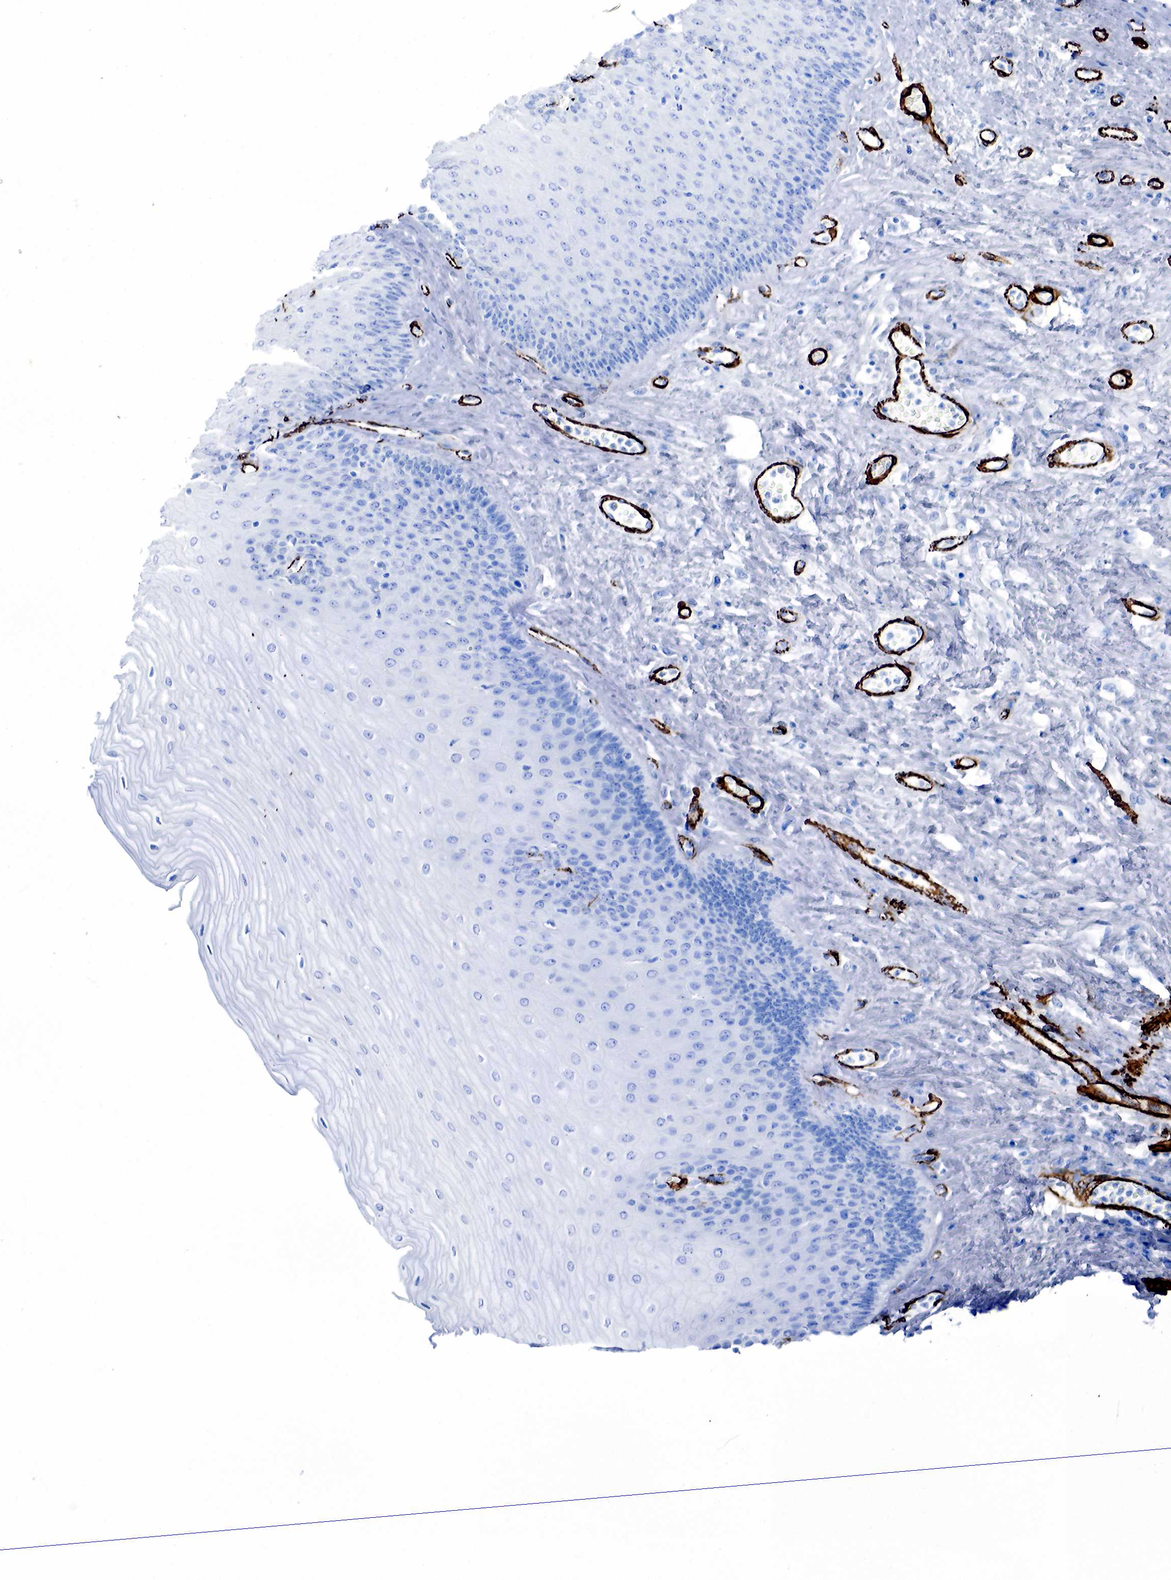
{"staining": {"intensity": "negative", "quantity": "none", "location": "none"}, "tissue": "esophagus", "cell_type": "Squamous epithelial cells", "image_type": "normal", "snomed": [{"axis": "morphology", "description": "Normal tissue, NOS"}, {"axis": "topography", "description": "Esophagus"}], "caption": "An immunohistochemistry histopathology image of unremarkable esophagus is shown. There is no staining in squamous epithelial cells of esophagus.", "gene": "ACTA2", "patient": {"sex": "male", "age": 65}}